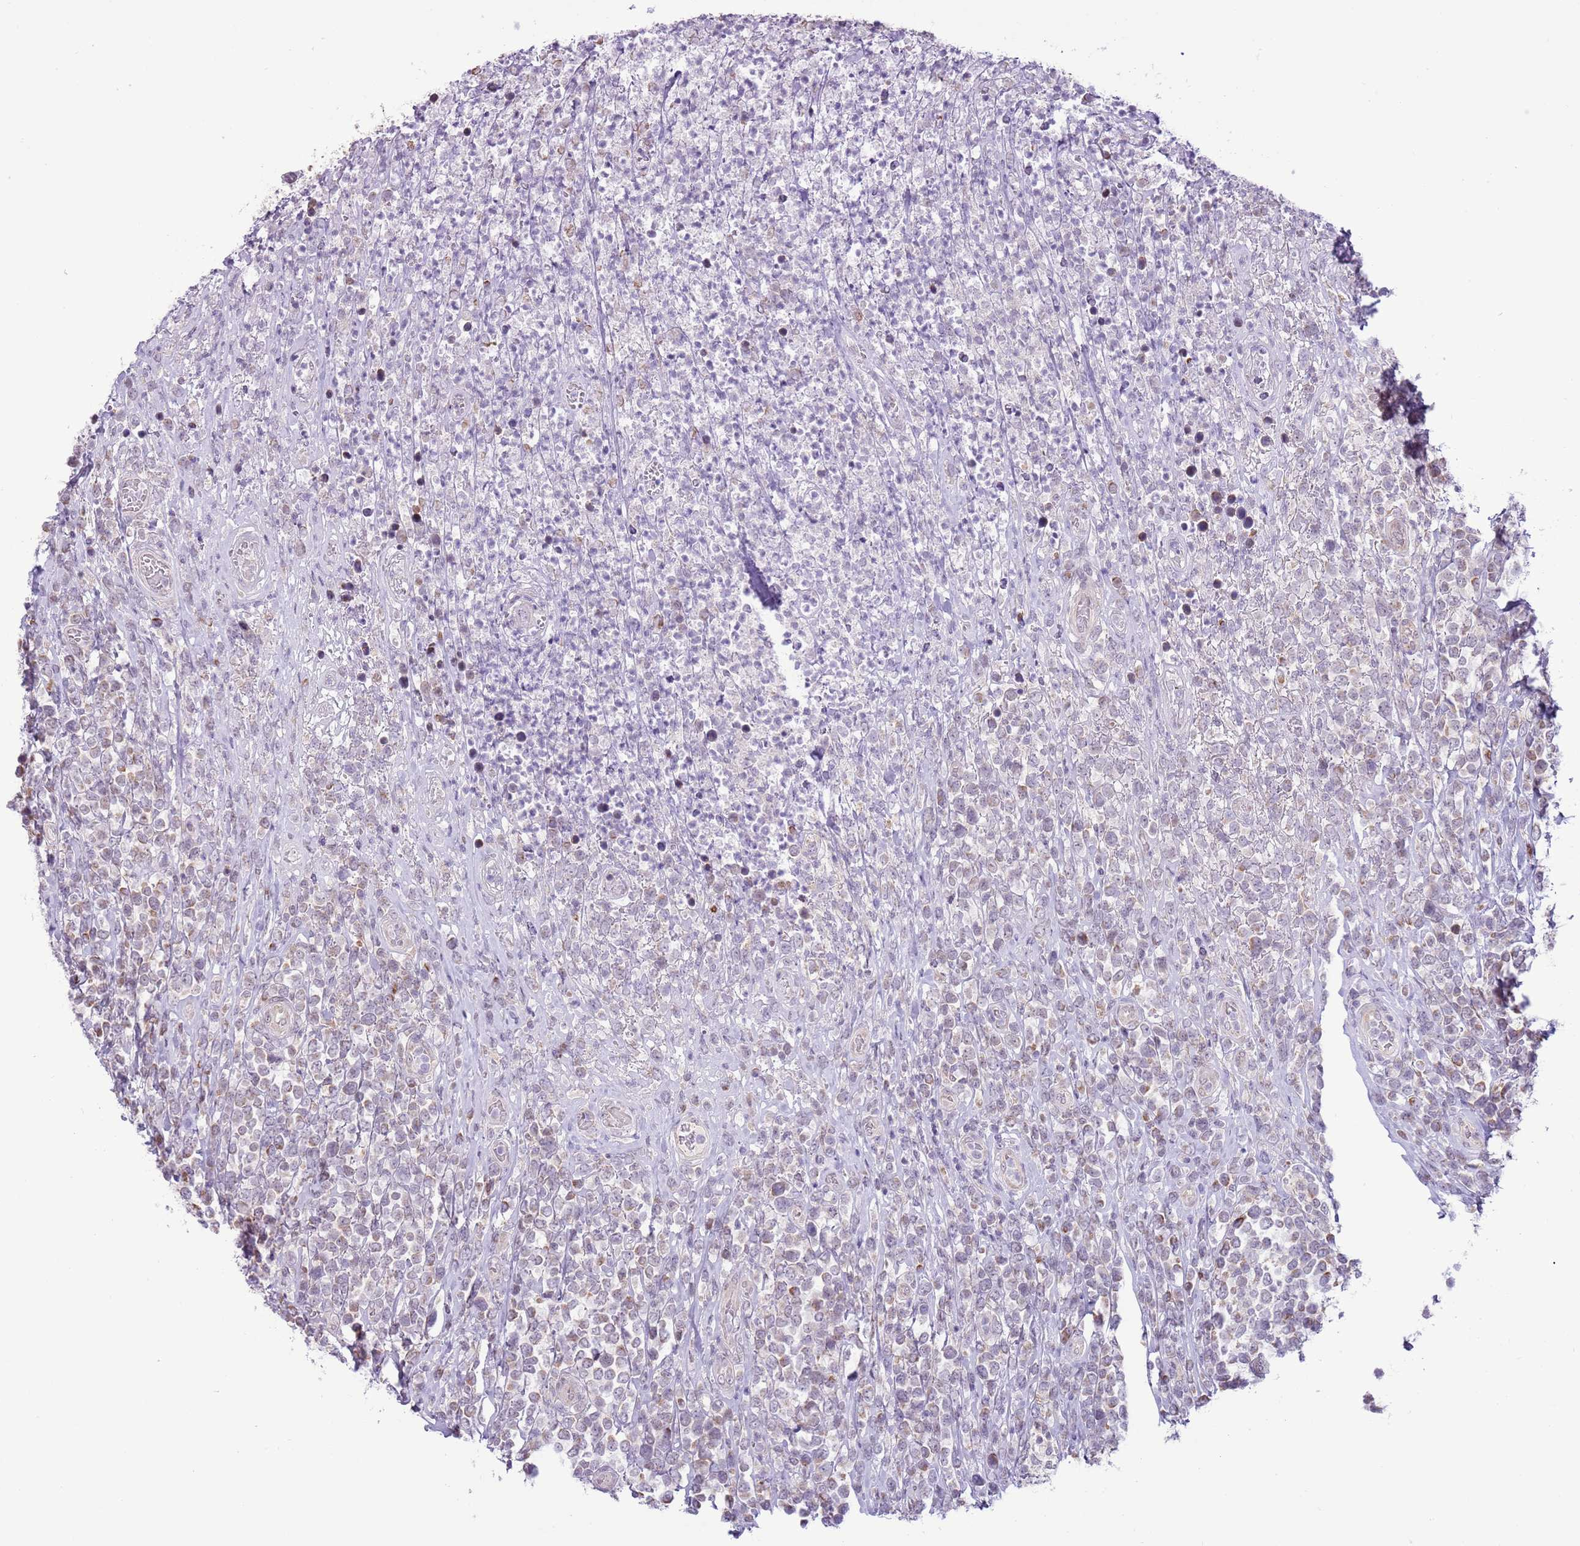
{"staining": {"intensity": "negative", "quantity": "none", "location": "none"}, "tissue": "lymphoma", "cell_type": "Tumor cells", "image_type": "cancer", "snomed": [{"axis": "morphology", "description": "Malignant lymphoma, non-Hodgkin's type, High grade"}, {"axis": "topography", "description": "Soft tissue"}], "caption": "Immunohistochemistry (IHC) histopathology image of neoplastic tissue: human high-grade malignant lymphoma, non-Hodgkin's type stained with DAB exhibits no significant protein staining in tumor cells.", "gene": "MLLT11", "patient": {"sex": "female", "age": 56}}